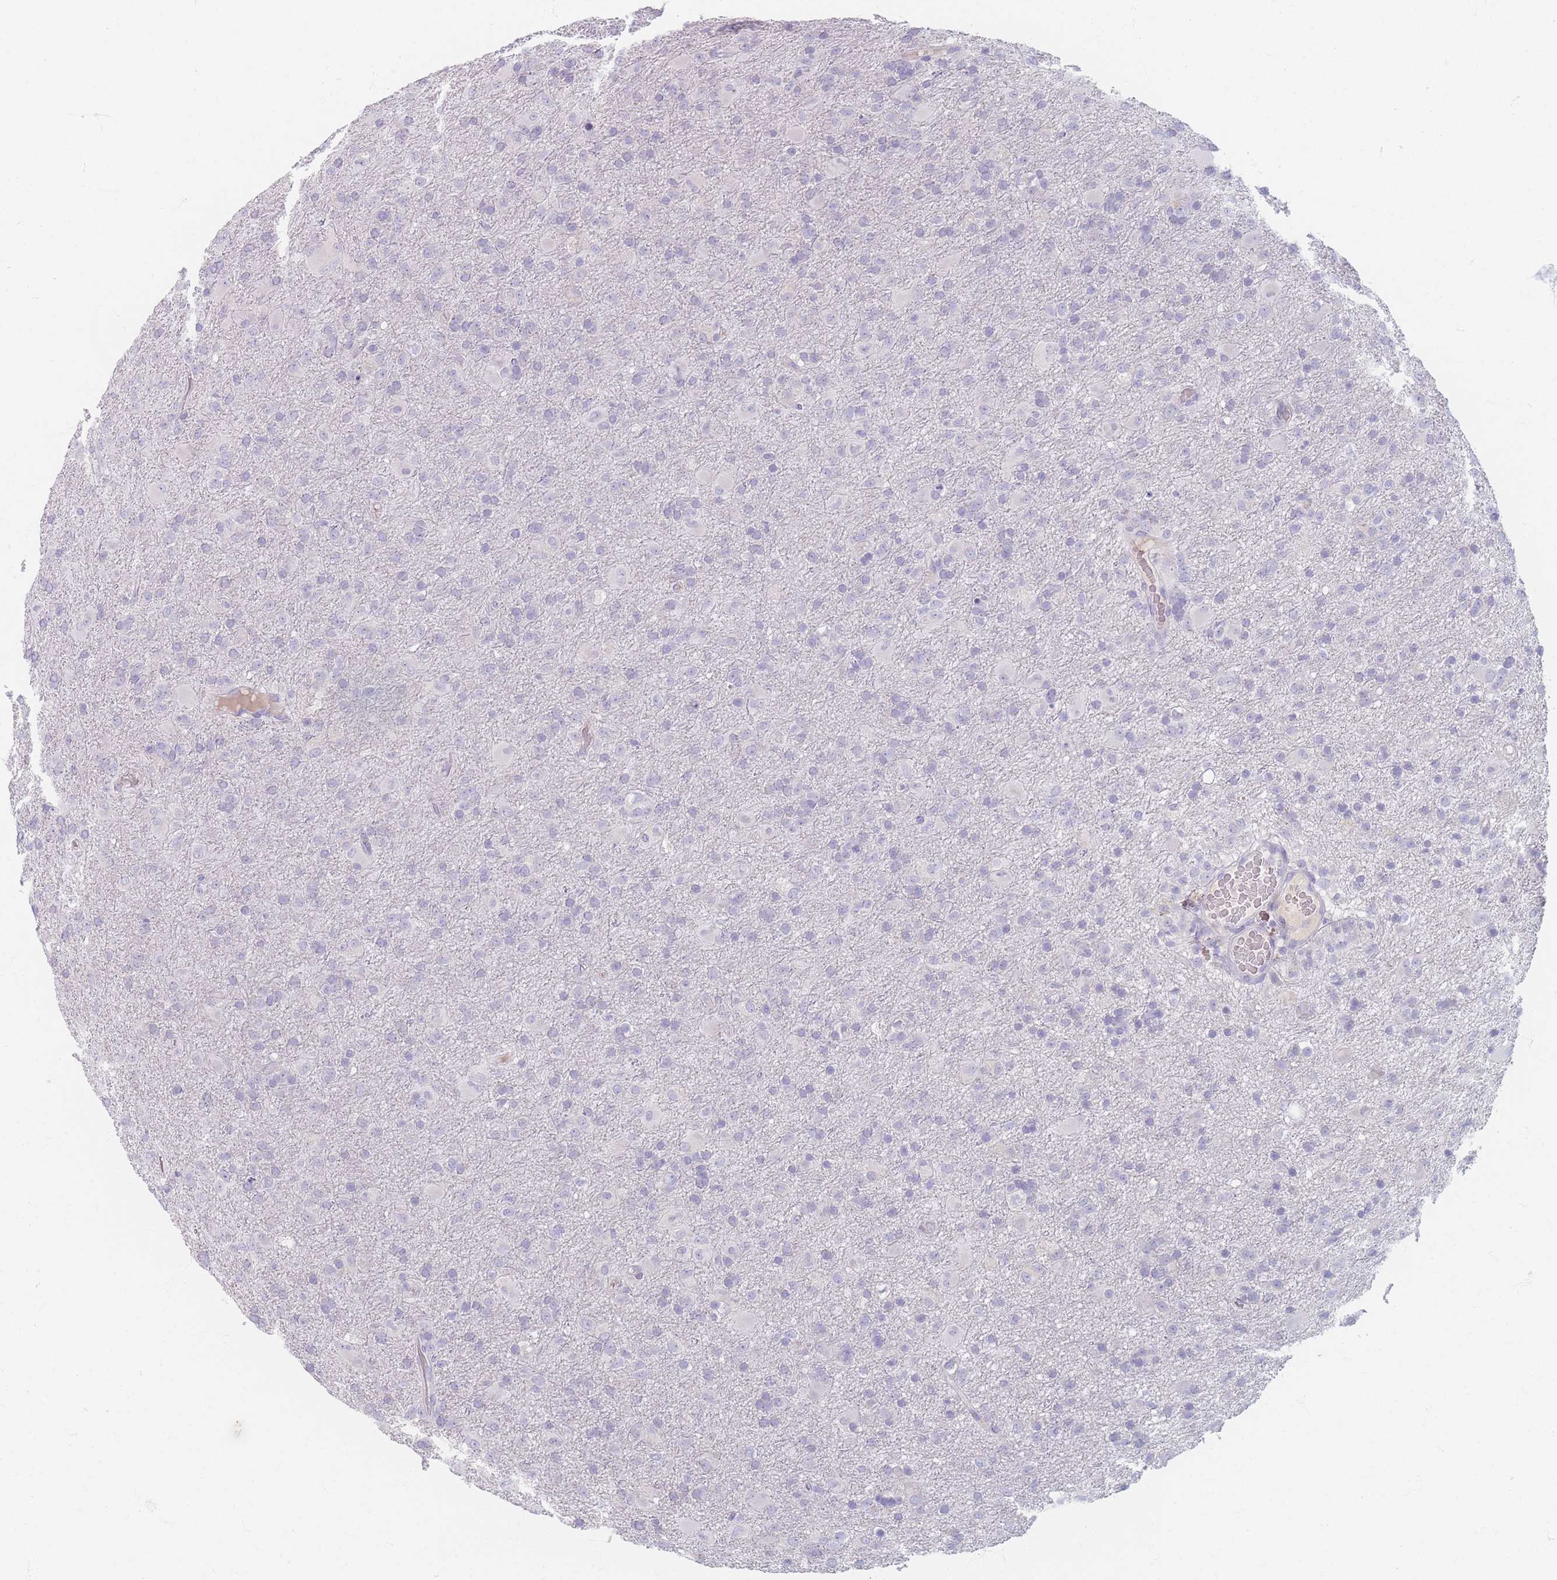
{"staining": {"intensity": "negative", "quantity": "none", "location": "none"}, "tissue": "glioma", "cell_type": "Tumor cells", "image_type": "cancer", "snomed": [{"axis": "morphology", "description": "Glioma, malignant, Low grade"}, {"axis": "topography", "description": "Brain"}], "caption": "Malignant glioma (low-grade) stained for a protein using immunohistochemistry (IHC) displays no staining tumor cells.", "gene": "PIGM", "patient": {"sex": "male", "age": 65}}